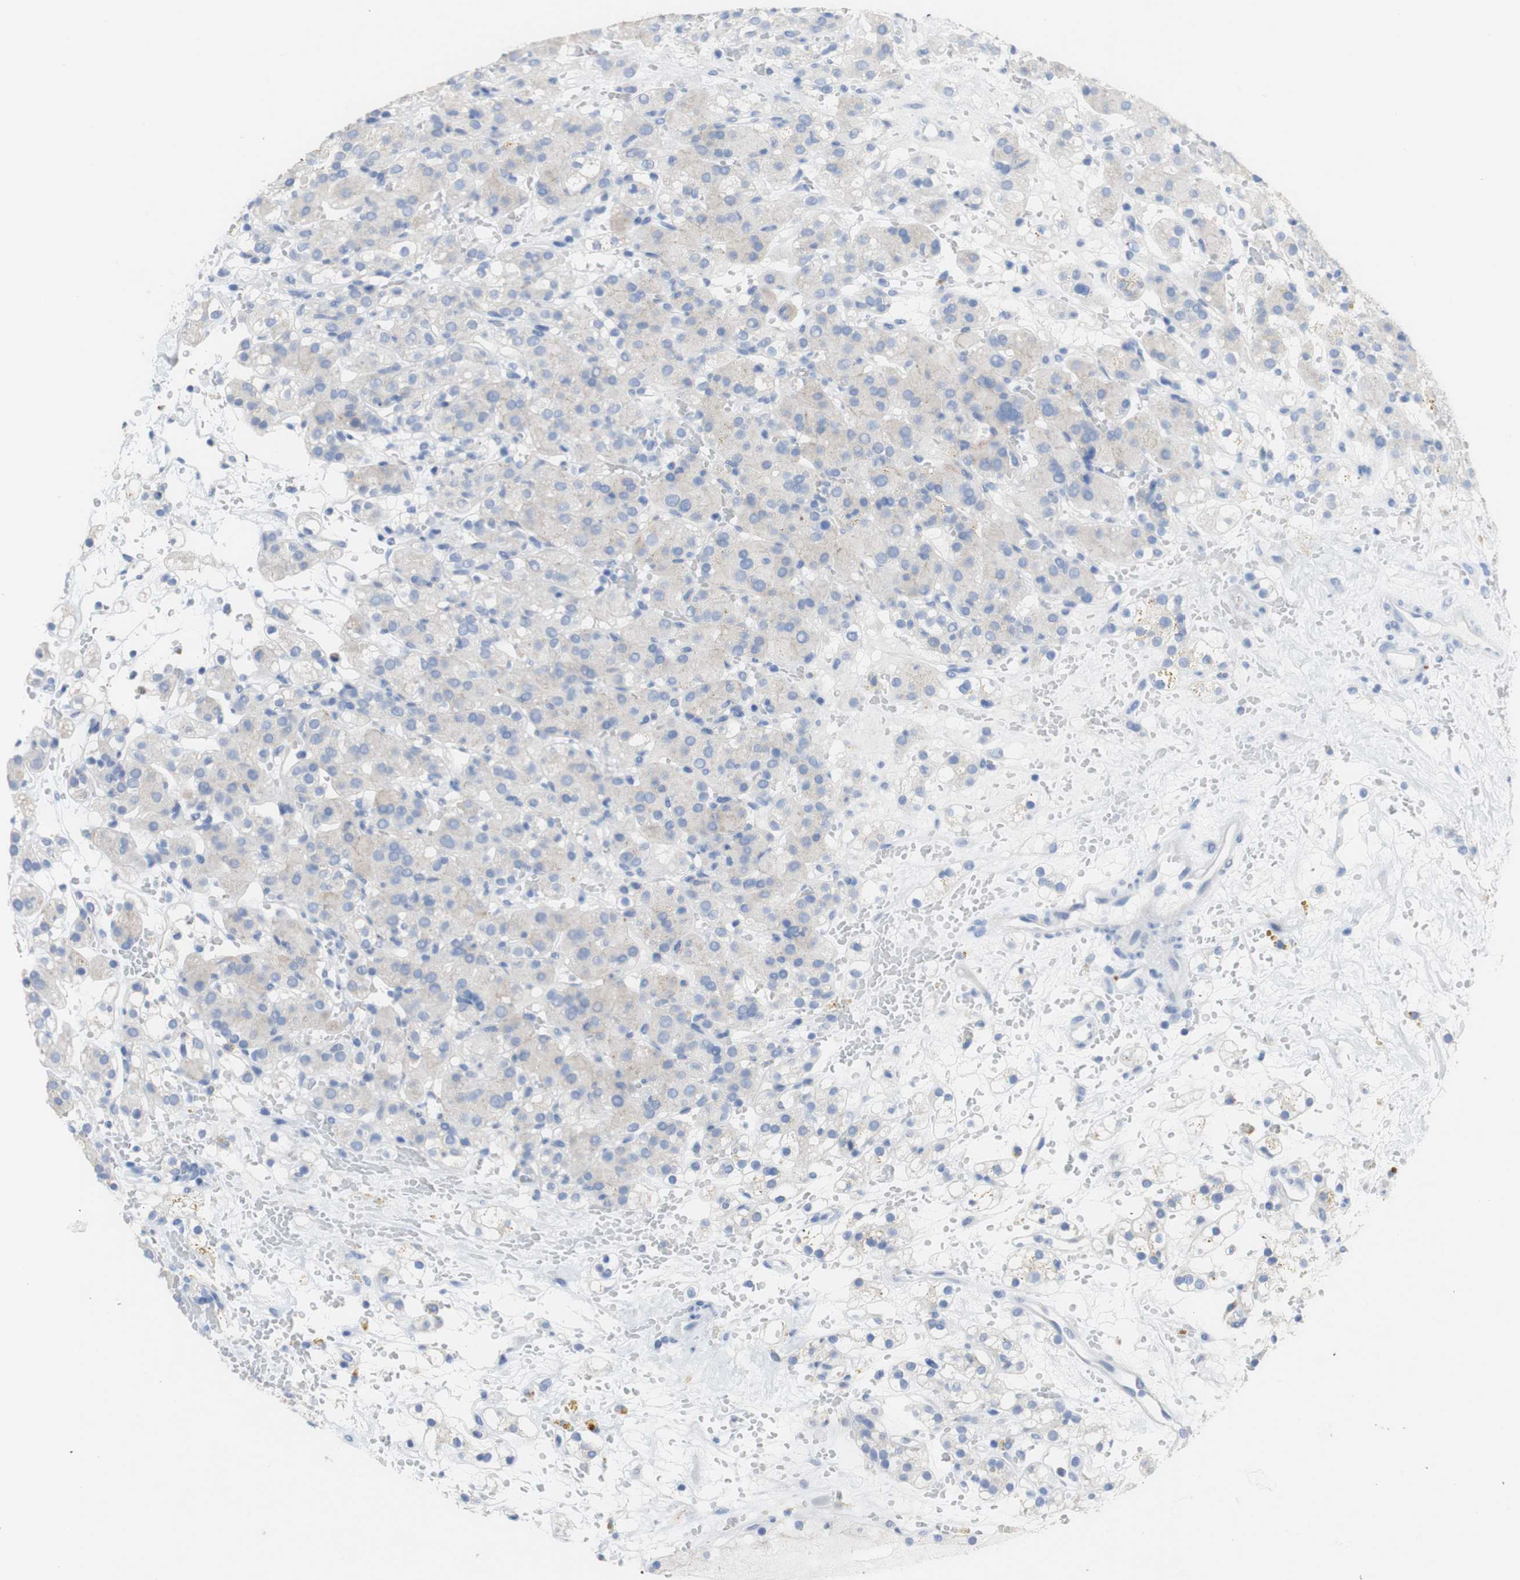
{"staining": {"intensity": "negative", "quantity": "none", "location": "none"}, "tissue": "renal cancer", "cell_type": "Tumor cells", "image_type": "cancer", "snomed": [{"axis": "morphology", "description": "Adenocarcinoma, NOS"}, {"axis": "topography", "description": "Kidney"}], "caption": "A micrograph of human renal cancer (adenocarcinoma) is negative for staining in tumor cells.", "gene": "DSC2", "patient": {"sex": "male", "age": 61}}